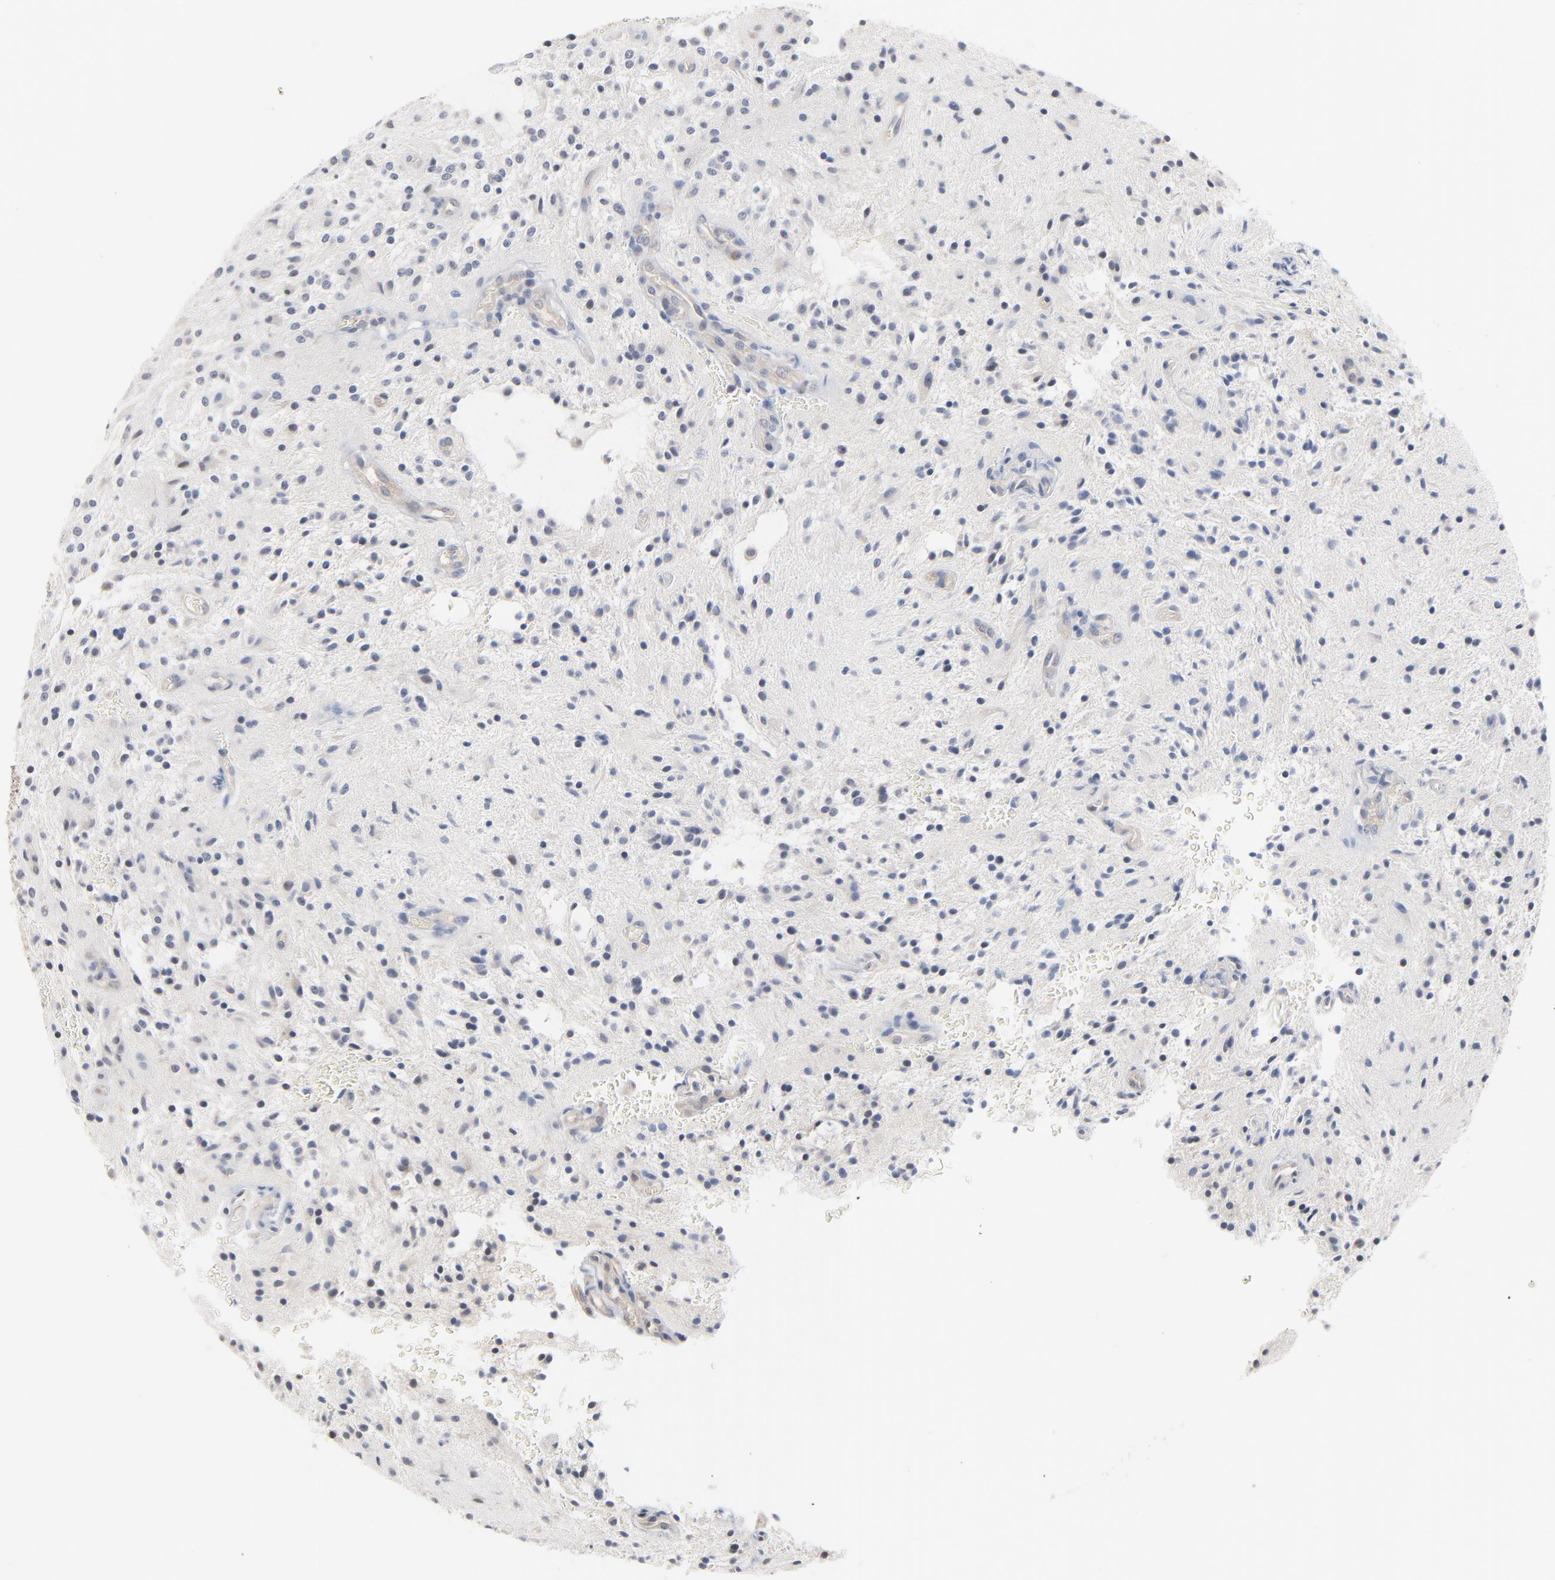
{"staining": {"intensity": "negative", "quantity": "none", "location": "none"}, "tissue": "glioma", "cell_type": "Tumor cells", "image_type": "cancer", "snomed": [{"axis": "morphology", "description": "Glioma, malignant, NOS"}, {"axis": "topography", "description": "Cerebellum"}], "caption": "Tumor cells show no significant positivity in glioma.", "gene": "EPCAM", "patient": {"sex": "female", "age": 10}}